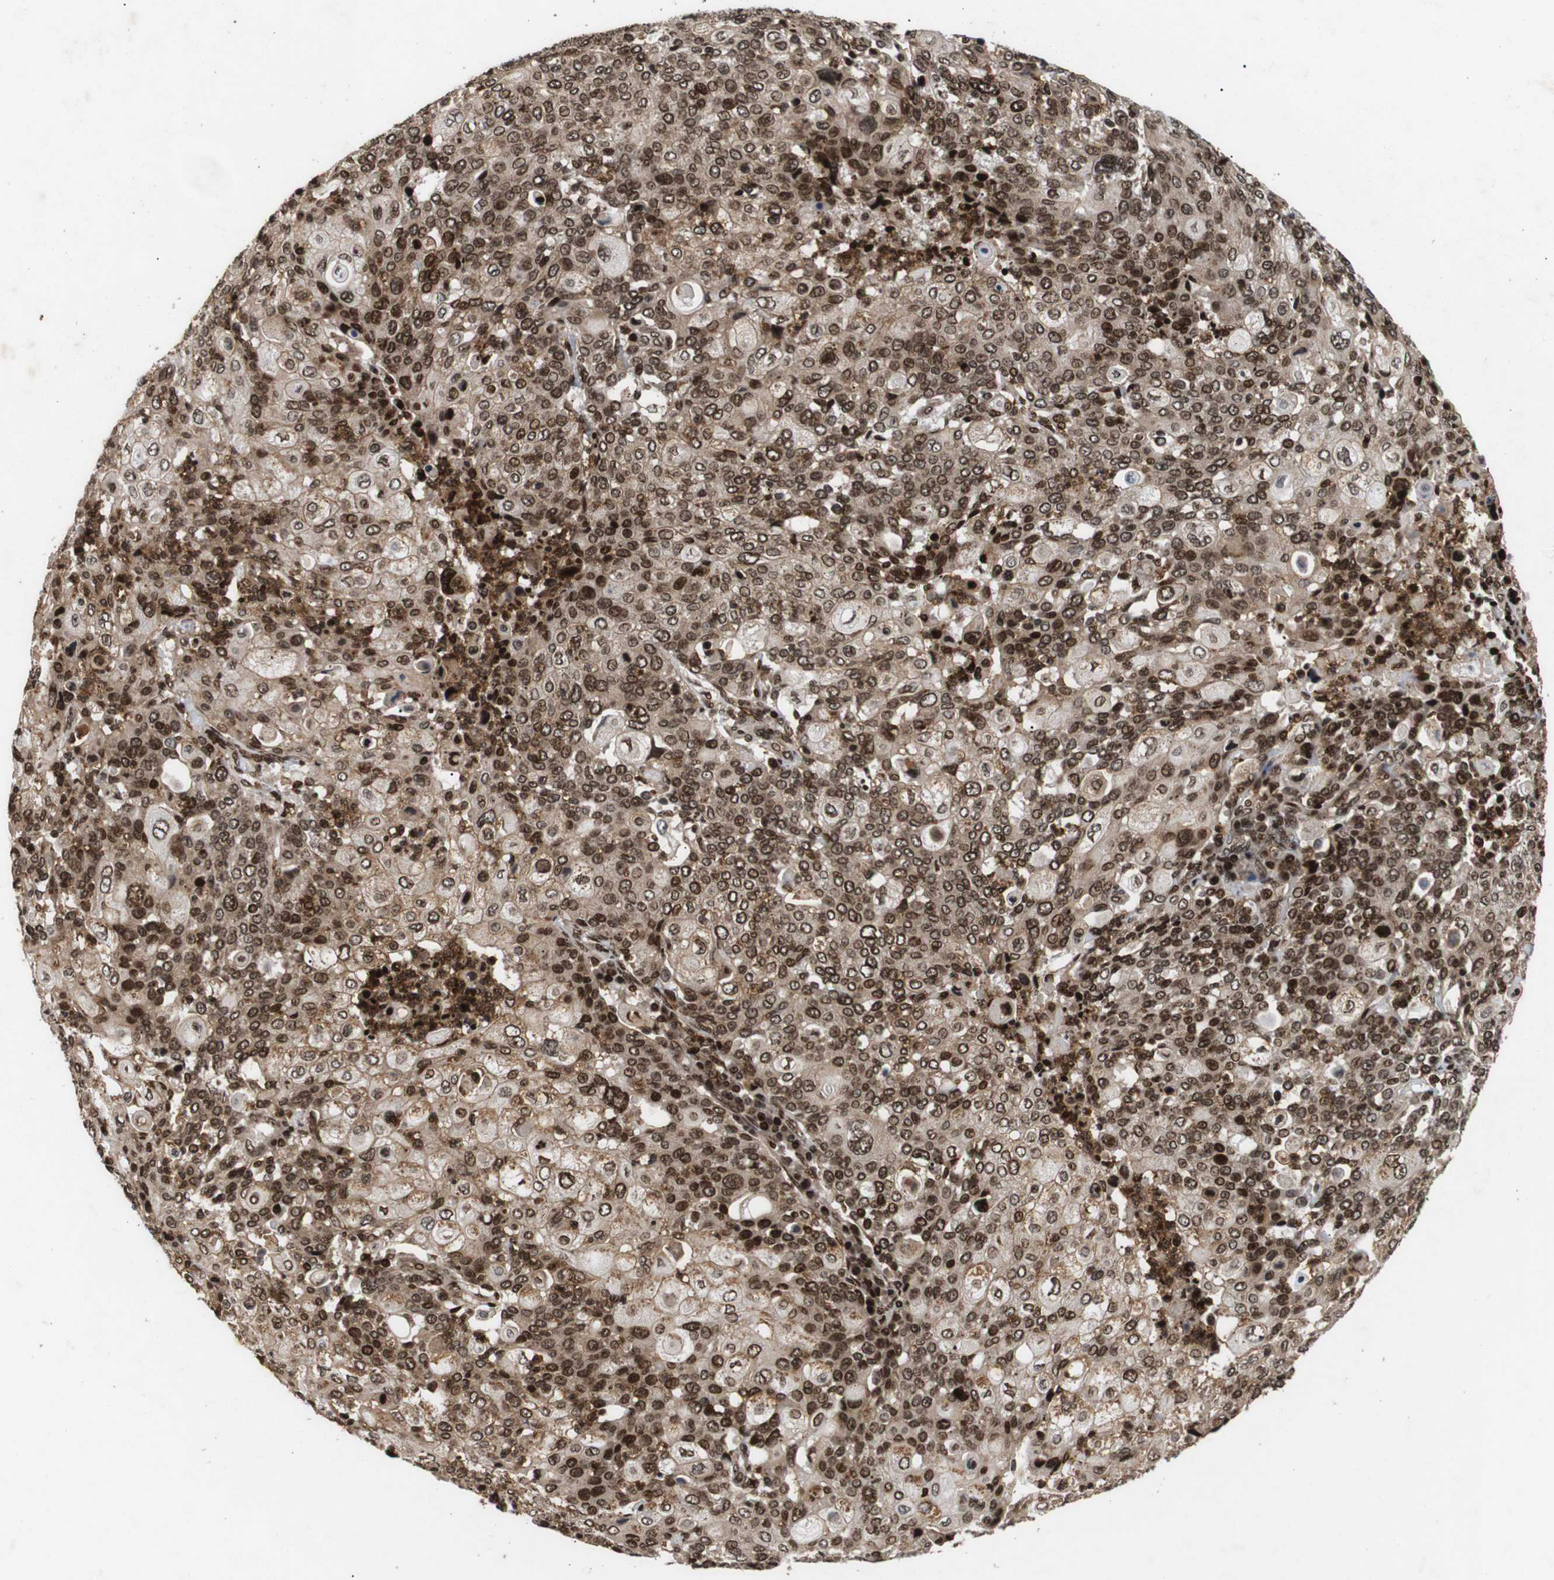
{"staining": {"intensity": "moderate", "quantity": ">75%", "location": "cytoplasmic/membranous,nuclear"}, "tissue": "cervical cancer", "cell_type": "Tumor cells", "image_type": "cancer", "snomed": [{"axis": "morphology", "description": "Squamous cell carcinoma, NOS"}, {"axis": "topography", "description": "Cervix"}], "caption": "Moderate cytoplasmic/membranous and nuclear staining for a protein is present in about >75% of tumor cells of cervical cancer using immunohistochemistry.", "gene": "KIF23", "patient": {"sex": "female", "age": 40}}